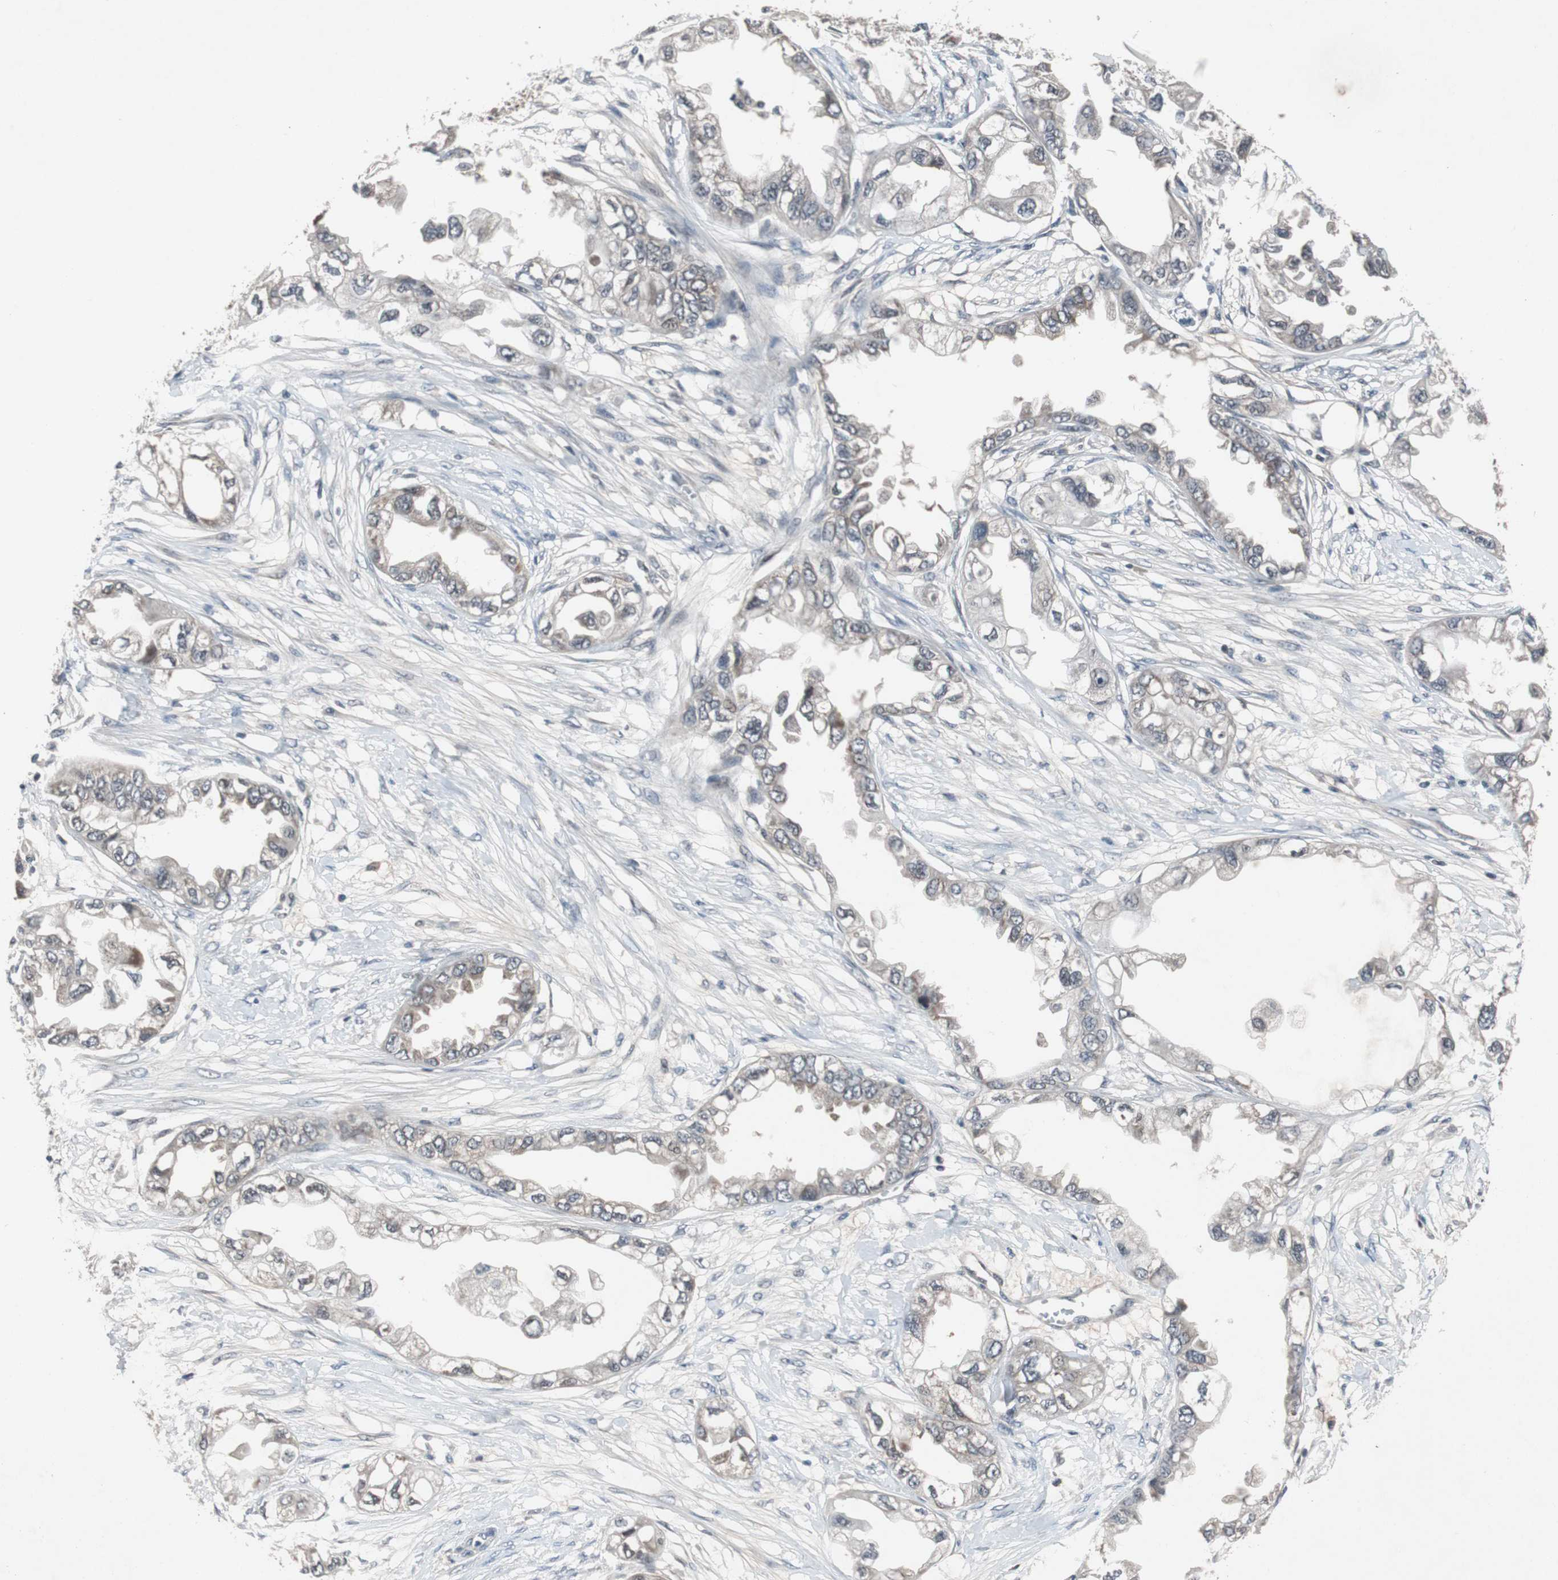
{"staining": {"intensity": "weak", "quantity": "<25%", "location": "cytoplasmic/membranous"}, "tissue": "endometrial cancer", "cell_type": "Tumor cells", "image_type": "cancer", "snomed": [{"axis": "morphology", "description": "Adenocarcinoma, NOS"}, {"axis": "topography", "description": "Endometrium"}], "caption": "This photomicrograph is of endometrial cancer stained with IHC to label a protein in brown with the nuclei are counter-stained blue. There is no staining in tumor cells.", "gene": "TP63", "patient": {"sex": "female", "age": 67}}